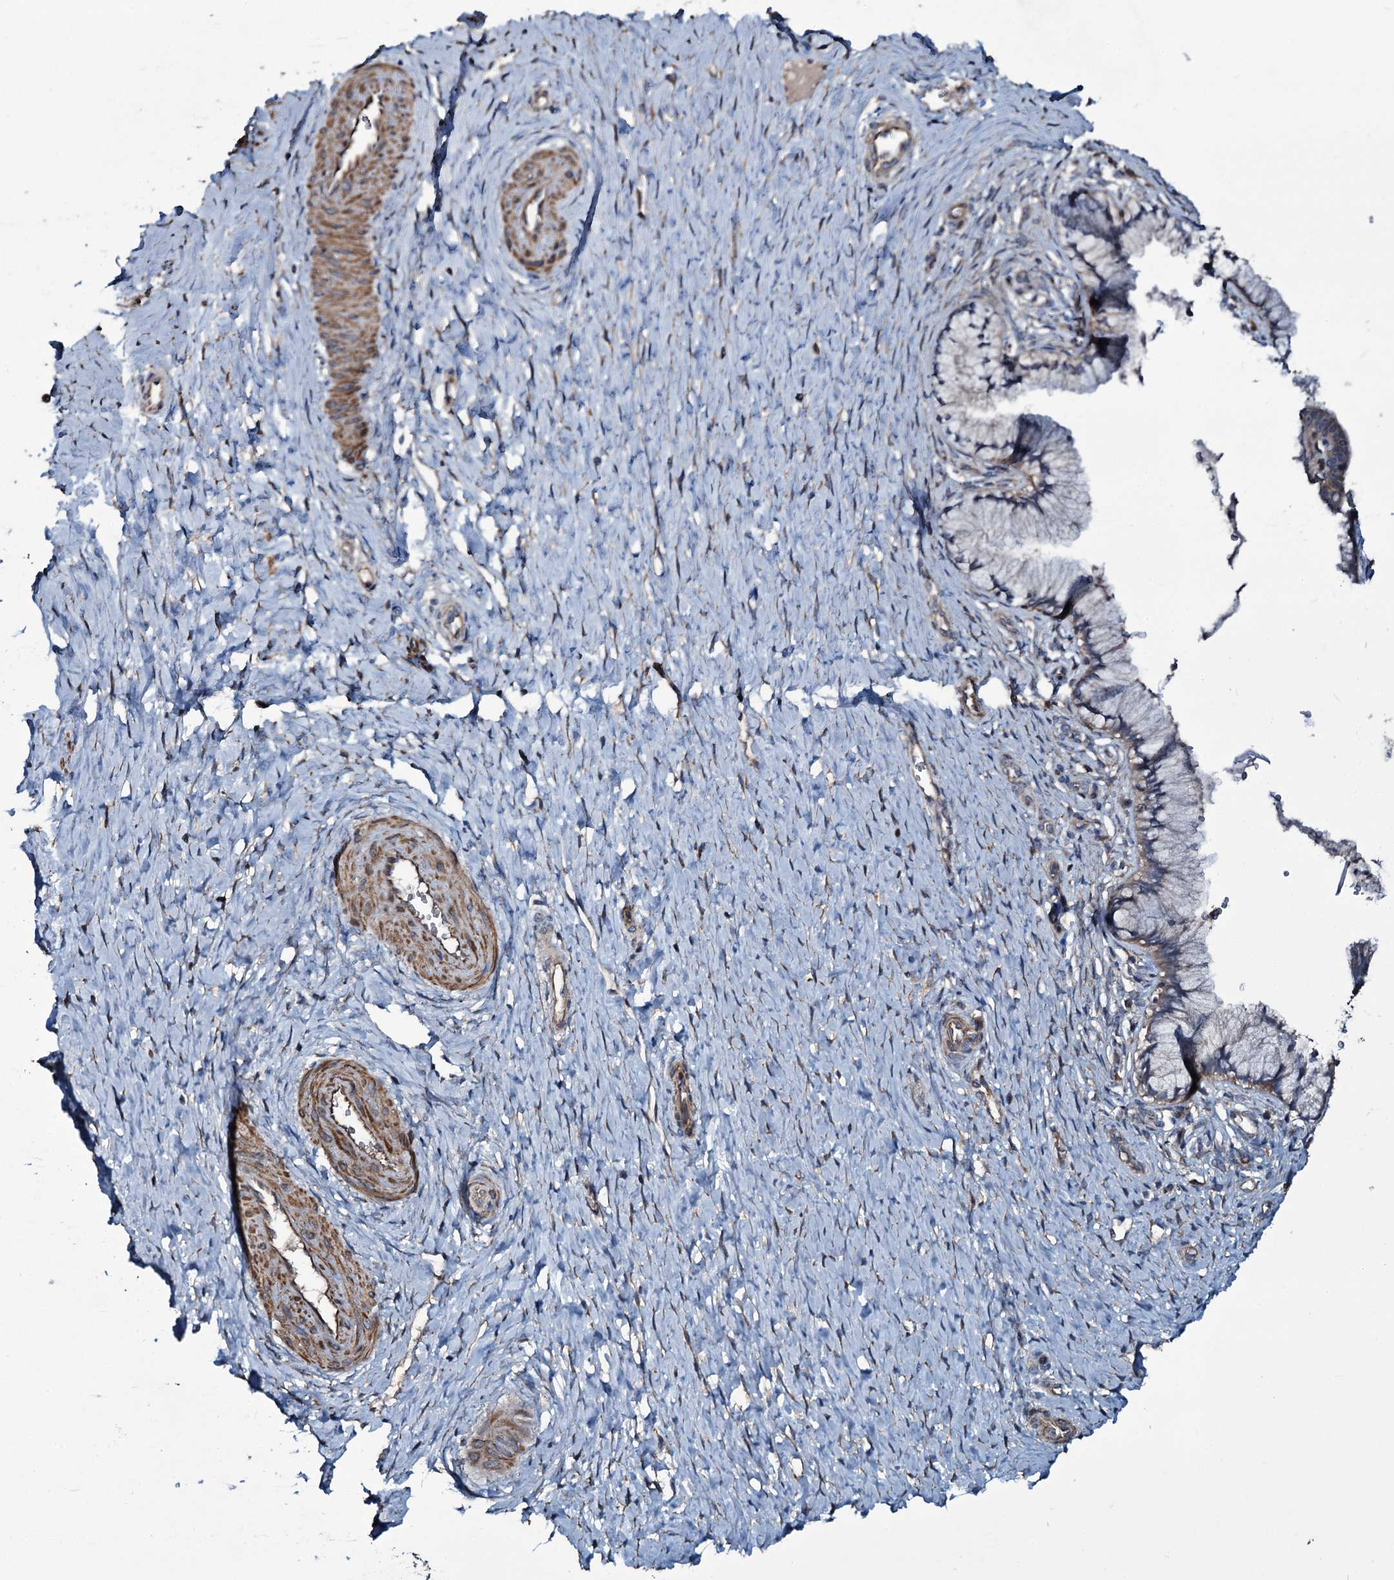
{"staining": {"intensity": "moderate", "quantity": "25%-75%", "location": "cytoplasmic/membranous"}, "tissue": "cervix", "cell_type": "Glandular cells", "image_type": "normal", "snomed": [{"axis": "morphology", "description": "Normal tissue, NOS"}, {"axis": "topography", "description": "Cervix"}], "caption": "An image of cervix stained for a protein reveals moderate cytoplasmic/membranous brown staining in glandular cells. (IHC, brightfield microscopy, high magnification).", "gene": "WIPF3", "patient": {"sex": "female", "age": 36}}